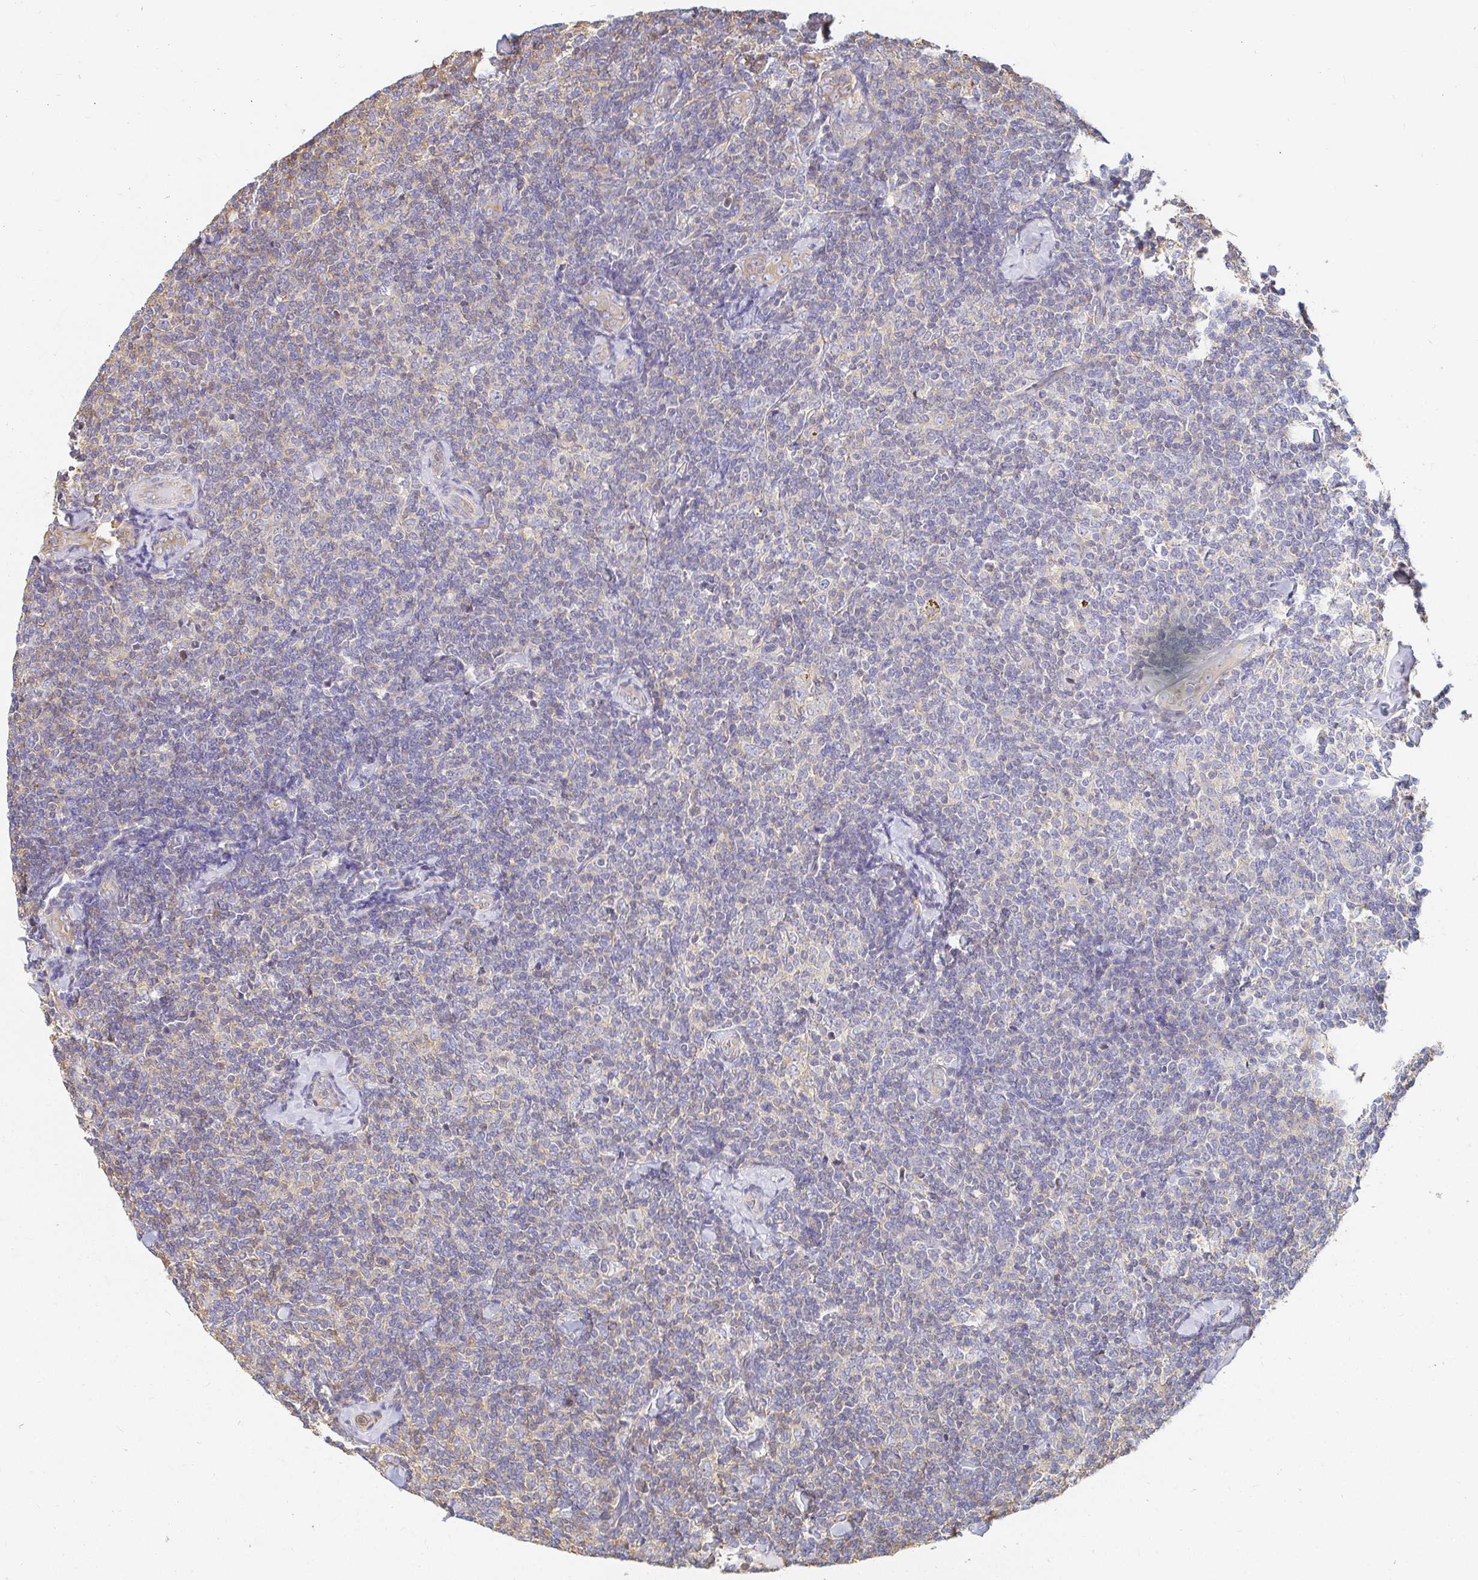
{"staining": {"intensity": "weak", "quantity": "<25%", "location": "cytoplasmic/membranous"}, "tissue": "lymphoma", "cell_type": "Tumor cells", "image_type": "cancer", "snomed": [{"axis": "morphology", "description": "Malignant lymphoma, non-Hodgkin's type, Low grade"}, {"axis": "topography", "description": "Lymph node"}], "caption": "The immunohistochemistry micrograph has no significant expression in tumor cells of malignant lymphoma, non-Hodgkin's type (low-grade) tissue.", "gene": "TSPAN19", "patient": {"sex": "female", "age": 56}}